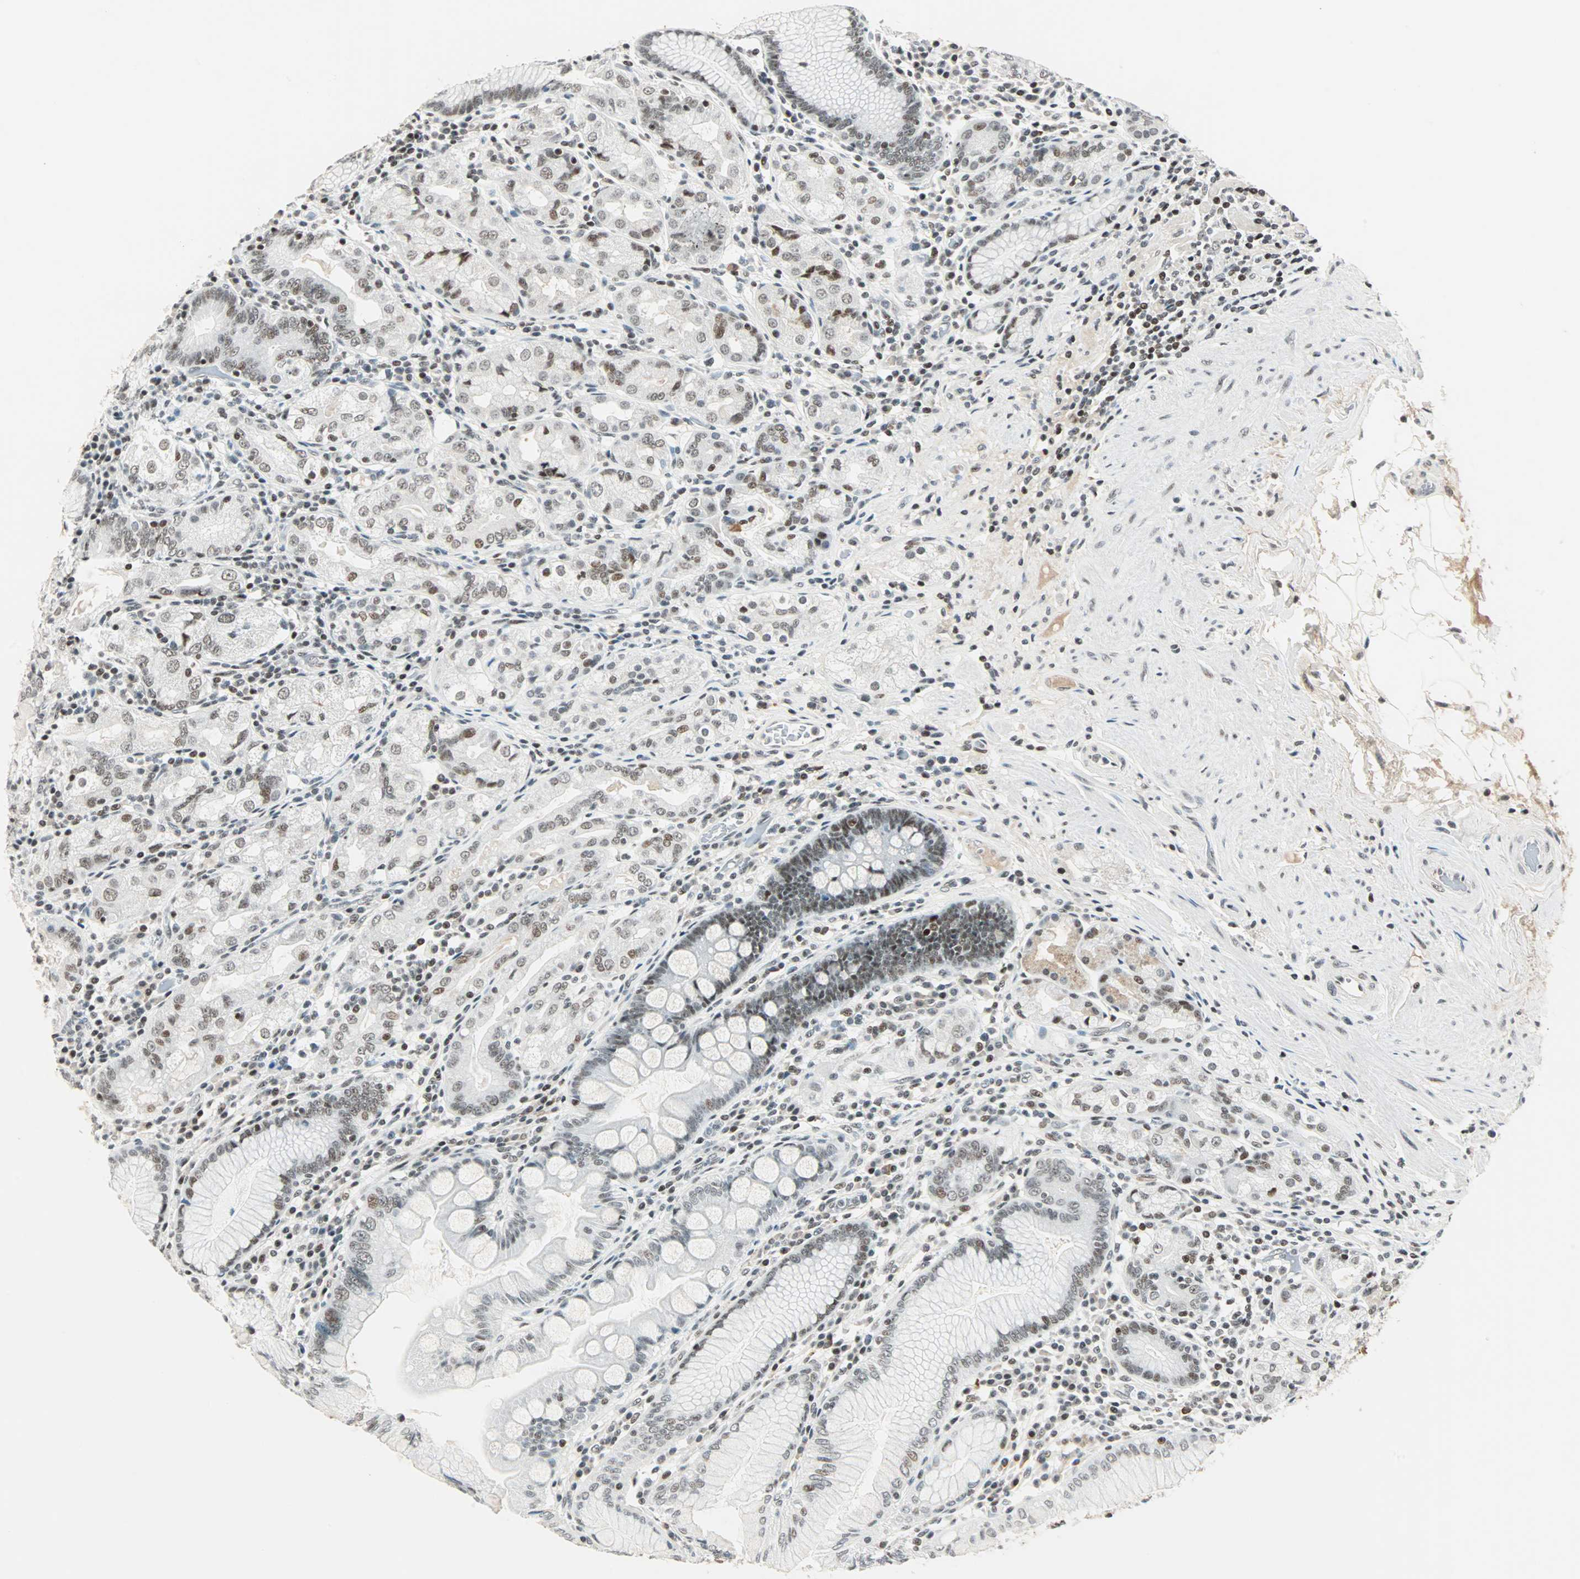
{"staining": {"intensity": "moderate", "quantity": ">75%", "location": "nuclear"}, "tissue": "stomach", "cell_type": "Glandular cells", "image_type": "normal", "snomed": [{"axis": "morphology", "description": "Normal tissue, NOS"}, {"axis": "topography", "description": "Stomach, lower"}], "caption": "A medium amount of moderate nuclear expression is appreciated in about >75% of glandular cells in benign stomach. Ihc stains the protein in brown and the nuclei are stained blue.", "gene": "SIN3A", "patient": {"sex": "female", "age": 76}}